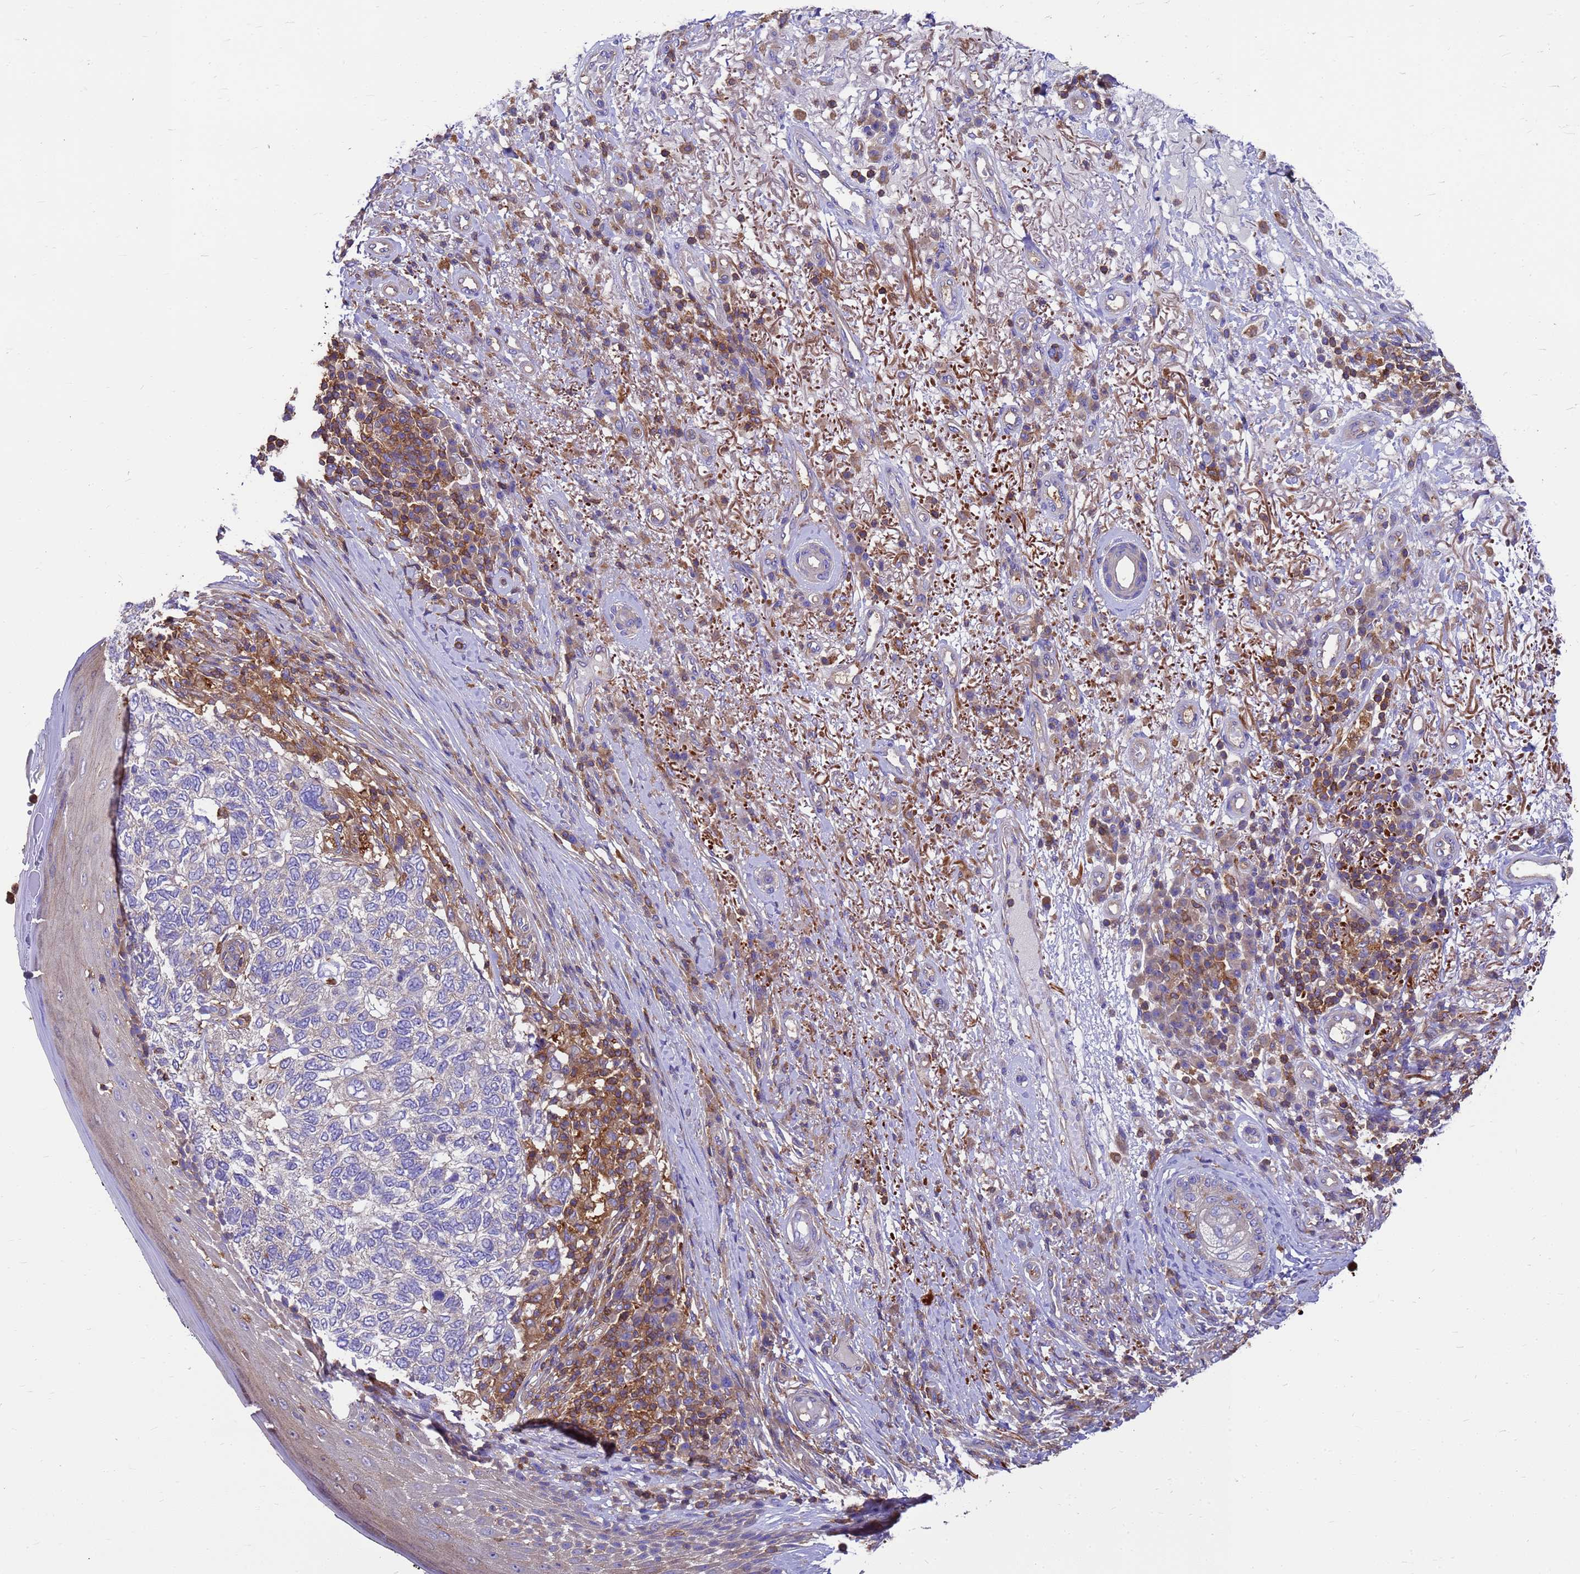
{"staining": {"intensity": "negative", "quantity": "none", "location": "none"}, "tissue": "skin cancer", "cell_type": "Tumor cells", "image_type": "cancer", "snomed": [{"axis": "morphology", "description": "Basal cell carcinoma"}, {"axis": "topography", "description": "Skin"}], "caption": "This image is of skin cancer stained with IHC to label a protein in brown with the nuclei are counter-stained blue. There is no expression in tumor cells. (DAB (3,3'-diaminobenzidine) immunohistochemistry (IHC) visualized using brightfield microscopy, high magnification).", "gene": "ZNF235", "patient": {"sex": "female", "age": 65}}